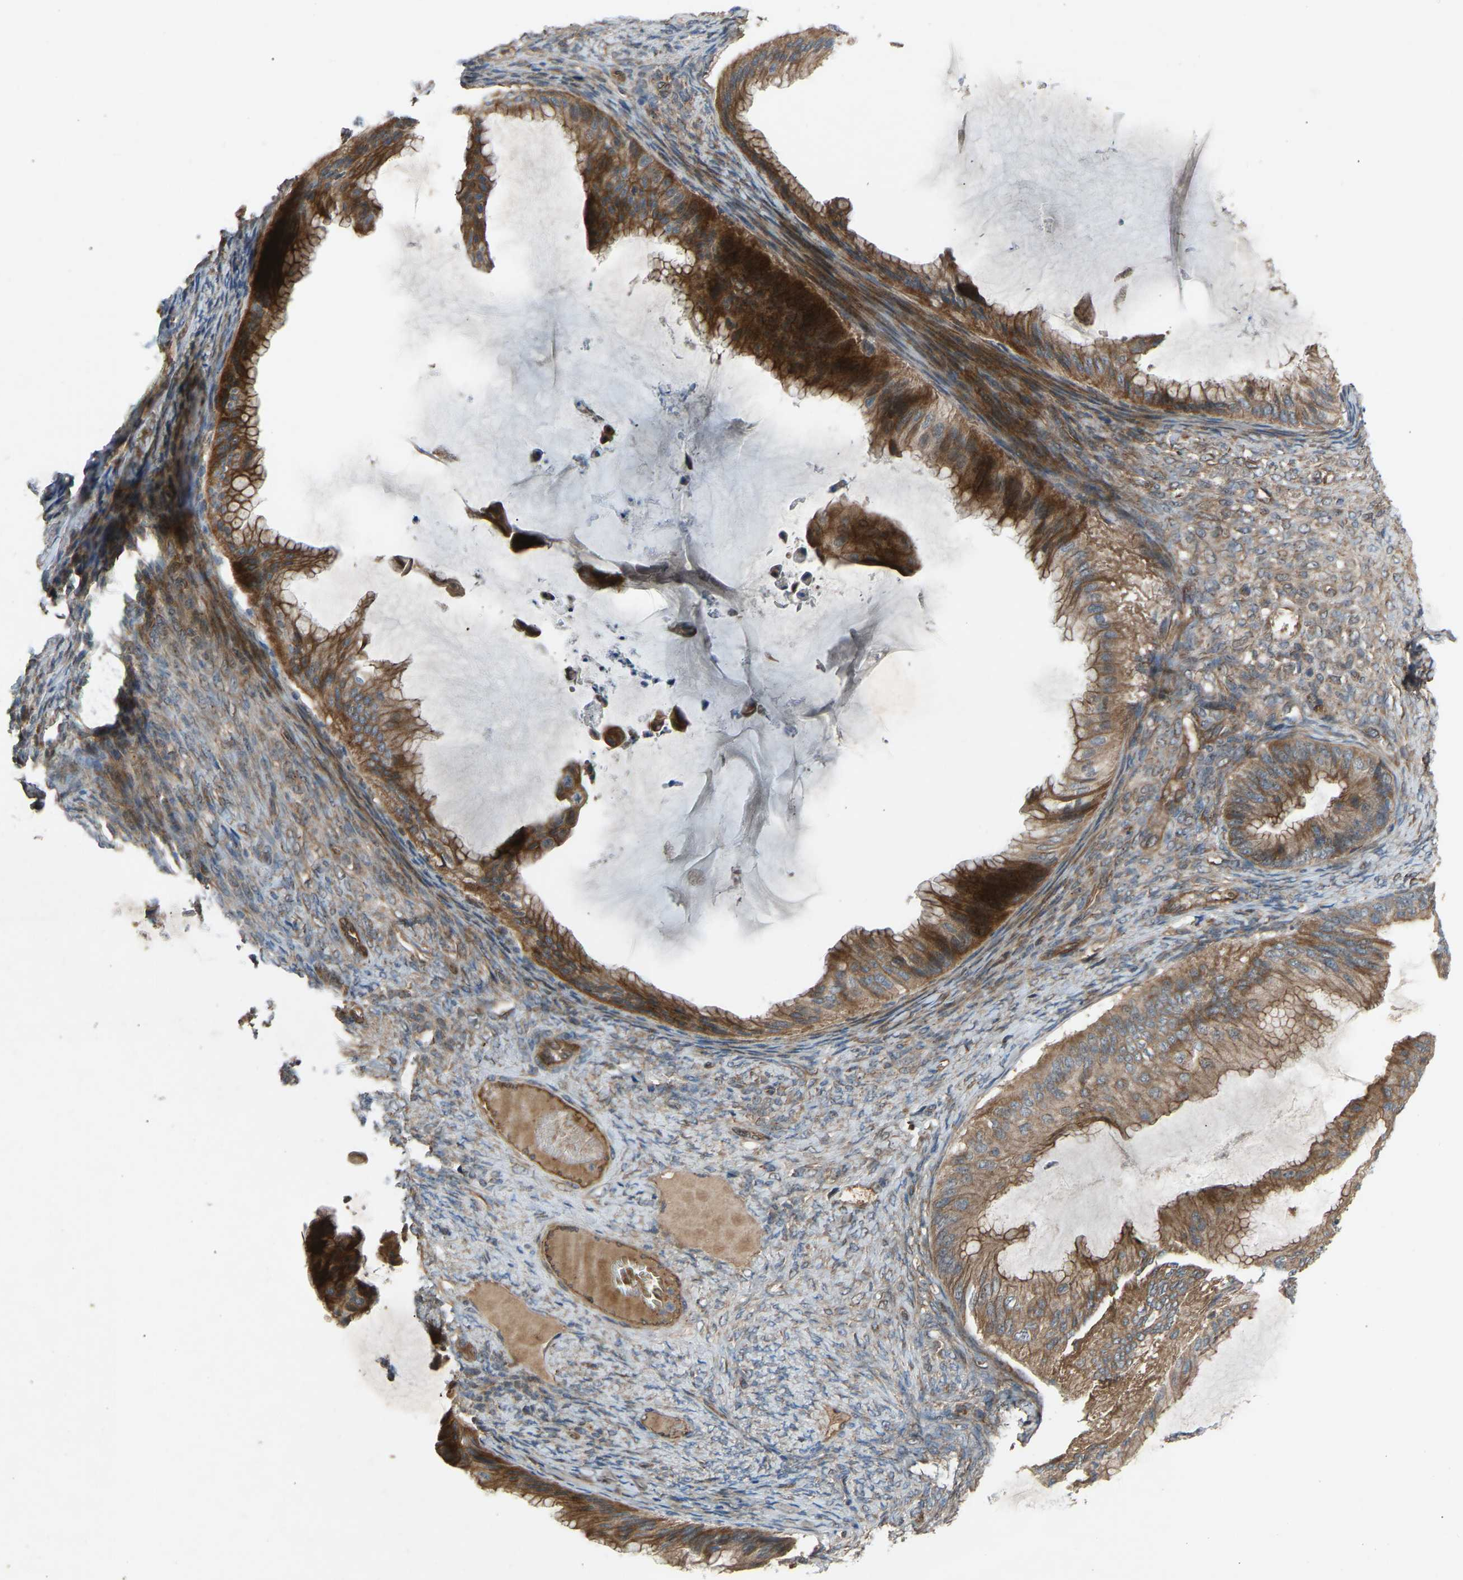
{"staining": {"intensity": "strong", "quantity": "25%-75%", "location": "cytoplasmic/membranous"}, "tissue": "ovarian cancer", "cell_type": "Tumor cells", "image_type": "cancer", "snomed": [{"axis": "morphology", "description": "Cystadenocarcinoma, mucinous, NOS"}, {"axis": "topography", "description": "Ovary"}], "caption": "A high amount of strong cytoplasmic/membranous expression is seen in about 25%-75% of tumor cells in ovarian mucinous cystadenocarcinoma tissue. (DAB (3,3'-diaminobenzidine) IHC with brightfield microscopy, high magnification).", "gene": "GAS2L1", "patient": {"sex": "female", "age": 61}}